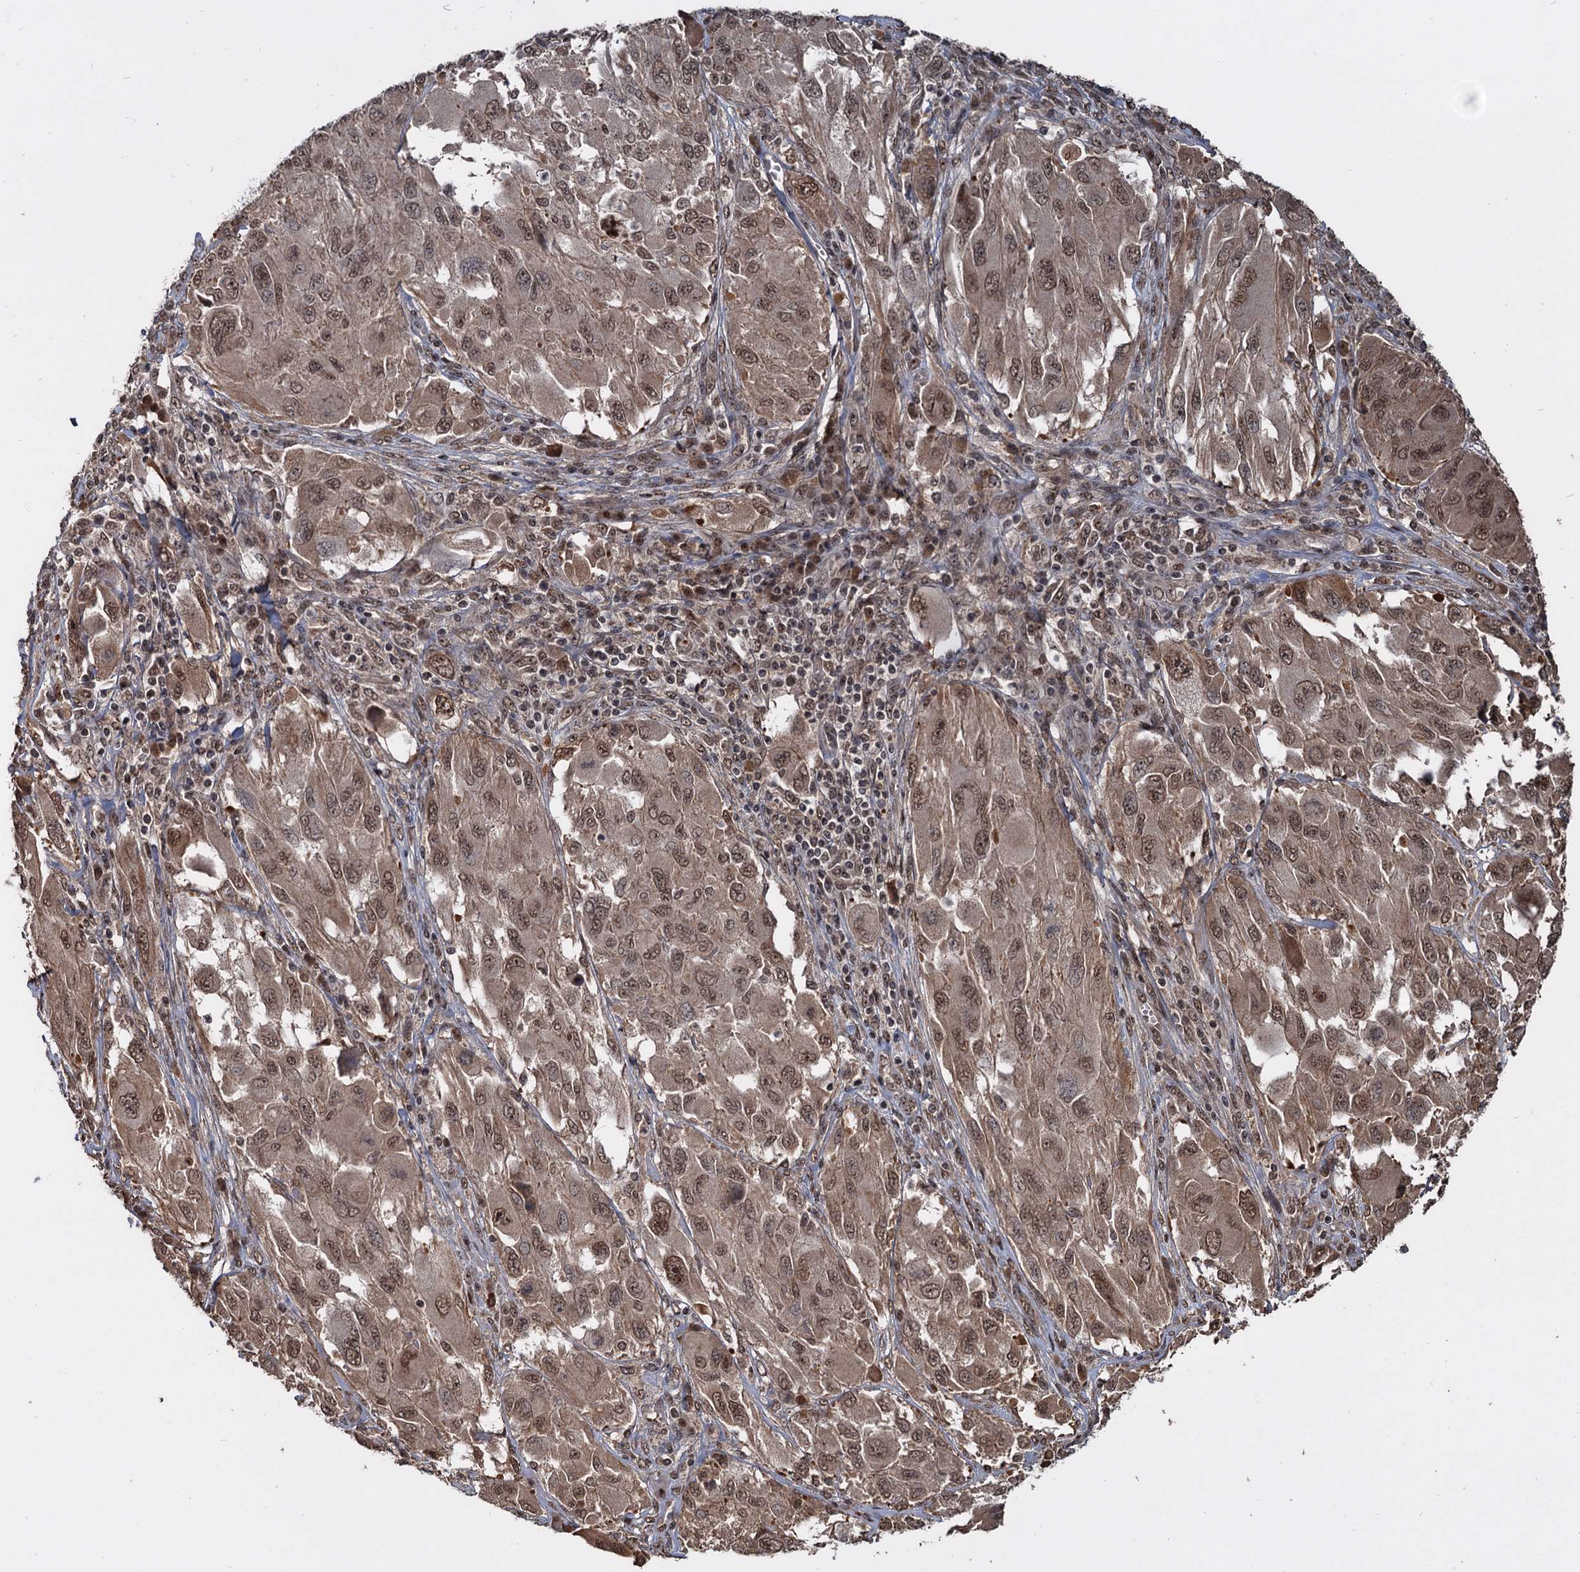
{"staining": {"intensity": "moderate", "quantity": ">75%", "location": "cytoplasmic/membranous,nuclear"}, "tissue": "melanoma", "cell_type": "Tumor cells", "image_type": "cancer", "snomed": [{"axis": "morphology", "description": "Malignant melanoma, NOS"}, {"axis": "topography", "description": "Skin"}], "caption": "Melanoma was stained to show a protein in brown. There is medium levels of moderate cytoplasmic/membranous and nuclear staining in about >75% of tumor cells. (Stains: DAB in brown, nuclei in blue, Microscopy: brightfield microscopy at high magnification).", "gene": "FAM216B", "patient": {"sex": "female", "age": 91}}